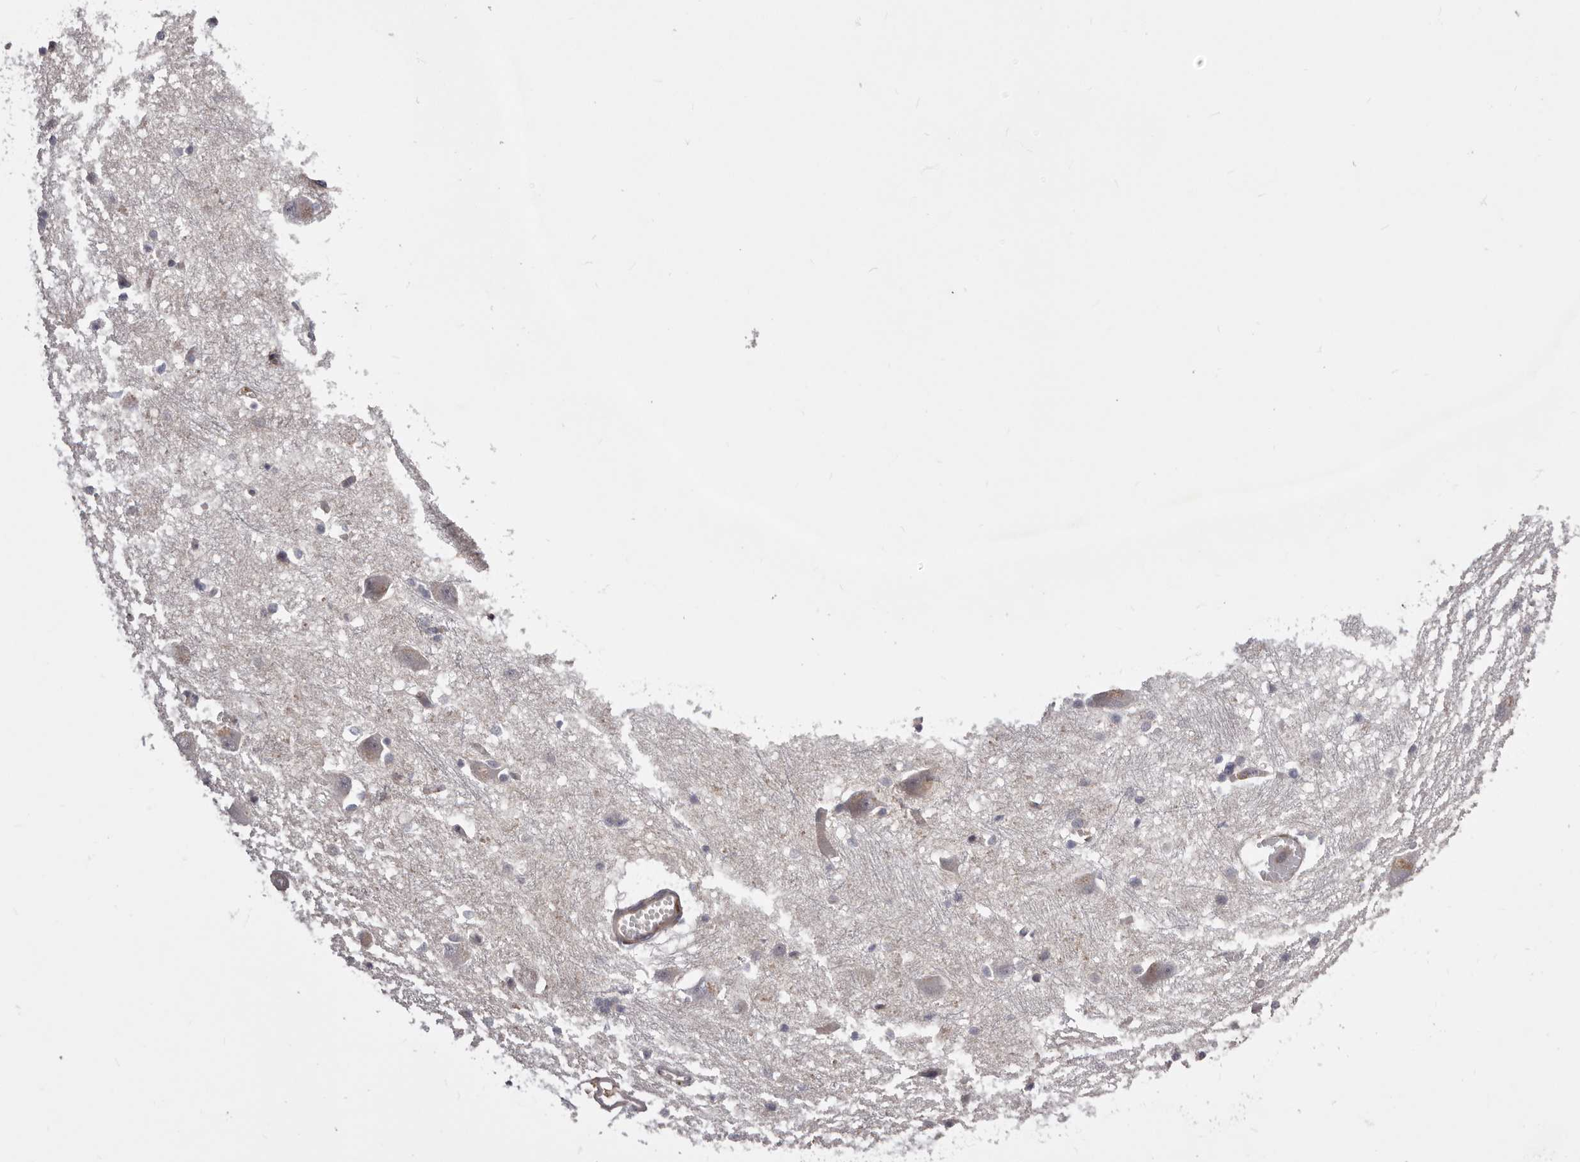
{"staining": {"intensity": "negative", "quantity": "none", "location": "none"}, "tissue": "caudate", "cell_type": "Glial cells", "image_type": "normal", "snomed": [{"axis": "morphology", "description": "Normal tissue, NOS"}, {"axis": "topography", "description": "Lateral ventricle wall"}], "caption": "Caudate was stained to show a protein in brown. There is no significant staining in glial cells. (DAB IHC, high magnification).", "gene": "DMRT2", "patient": {"sex": "male", "age": 37}}